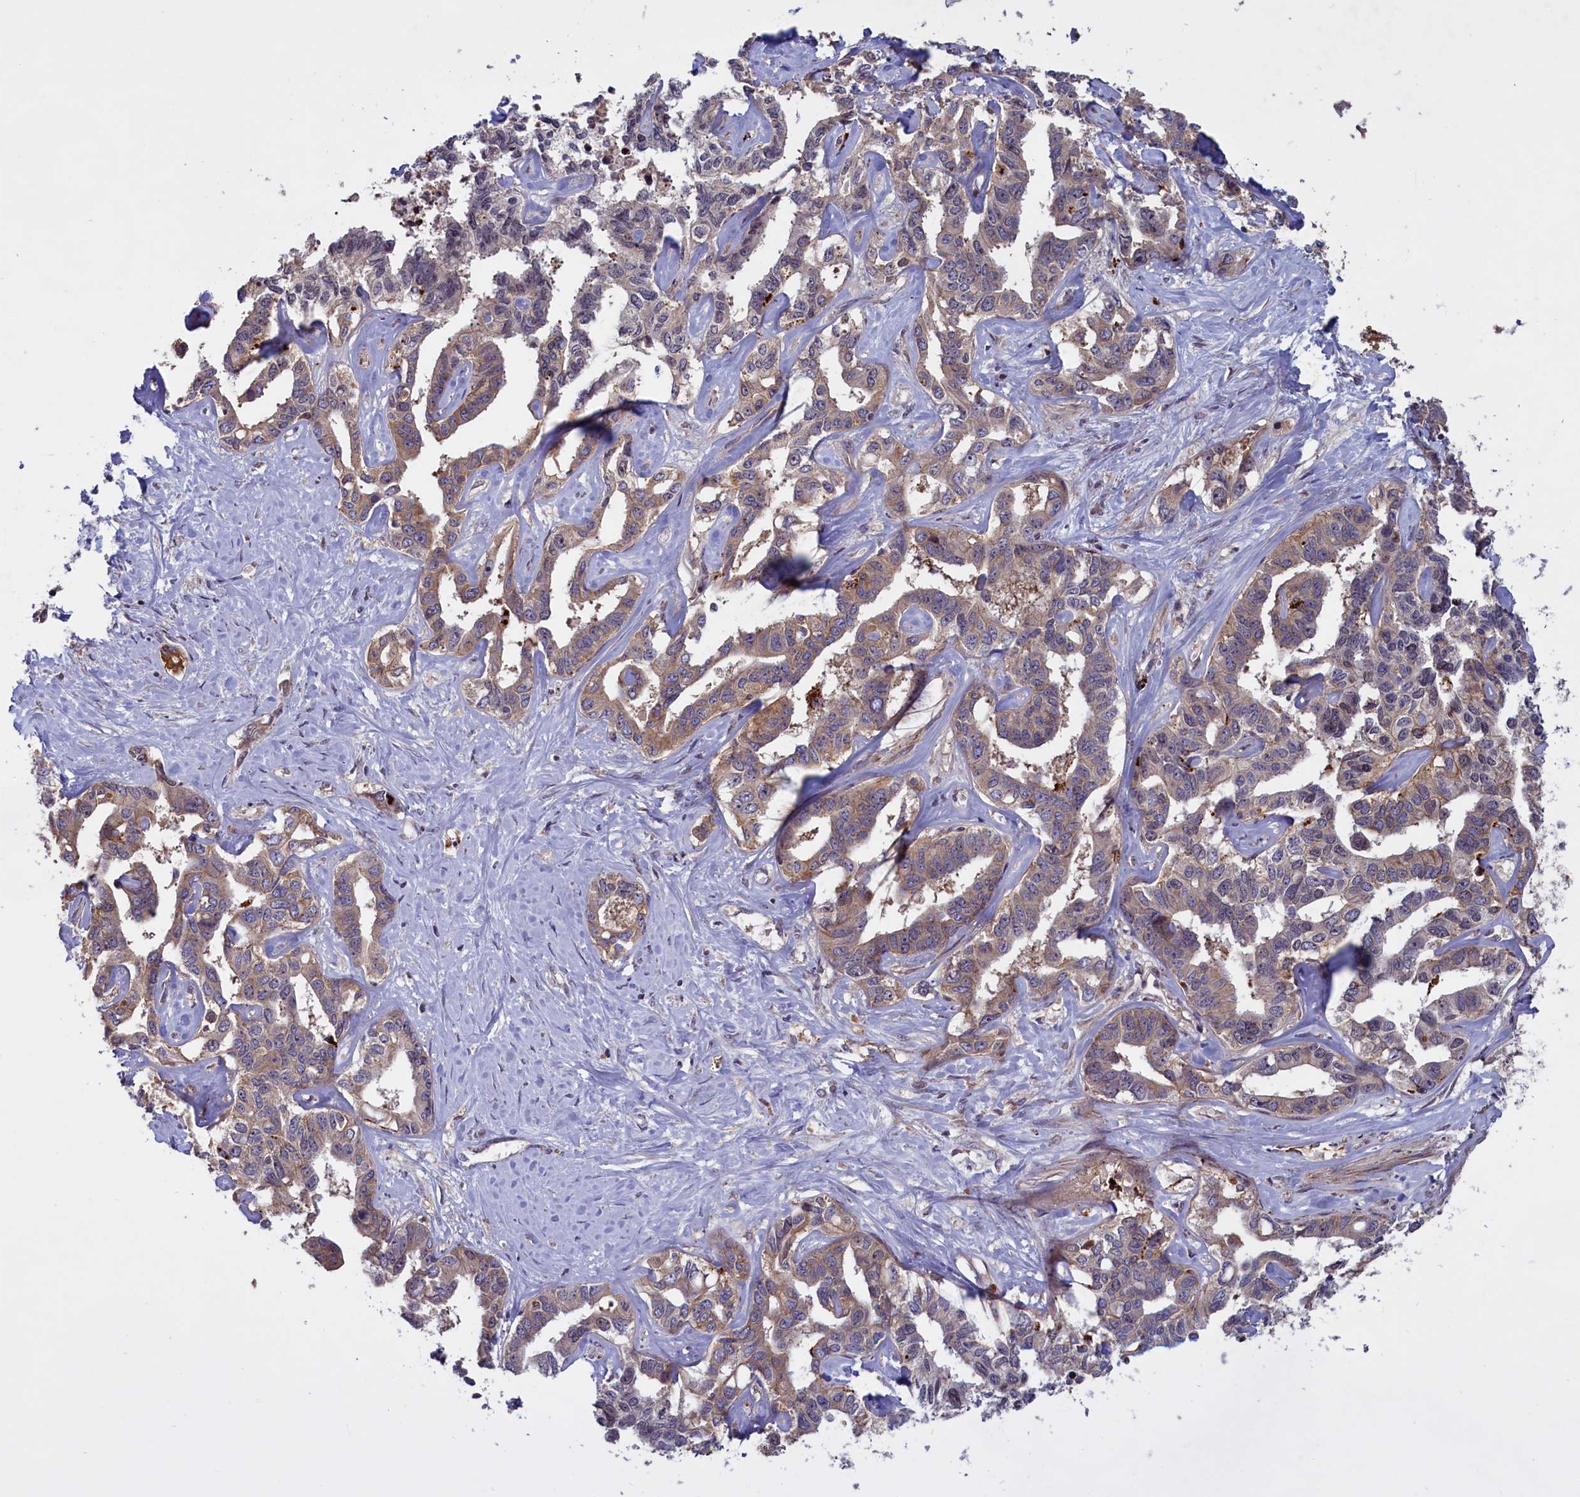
{"staining": {"intensity": "moderate", "quantity": "<25%", "location": "cytoplasmic/membranous"}, "tissue": "liver cancer", "cell_type": "Tumor cells", "image_type": "cancer", "snomed": [{"axis": "morphology", "description": "Cholangiocarcinoma"}, {"axis": "topography", "description": "Liver"}], "caption": "Human cholangiocarcinoma (liver) stained with a protein marker displays moderate staining in tumor cells.", "gene": "DENND1B", "patient": {"sex": "male", "age": 59}}